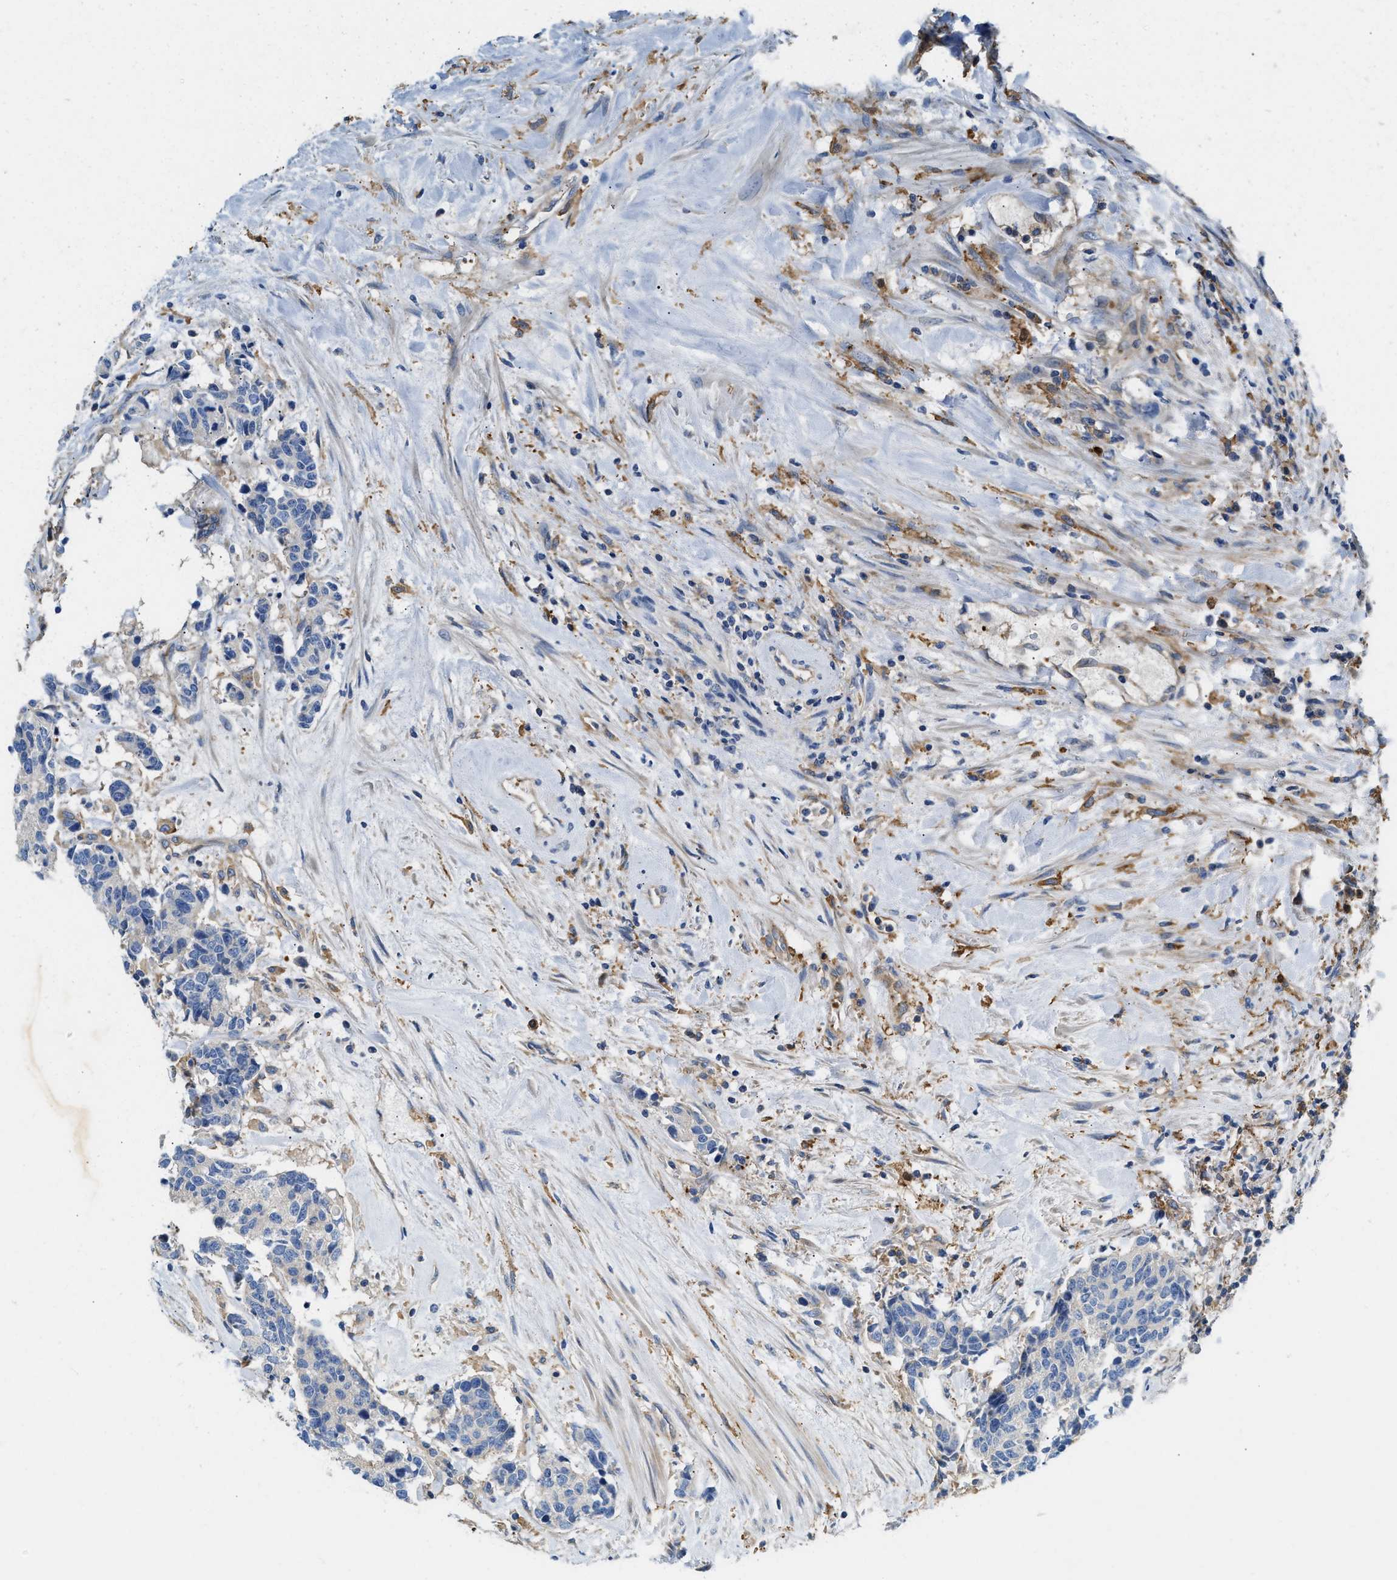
{"staining": {"intensity": "negative", "quantity": "none", "location": "none"}, "tissue": "carcinoid", "cell_type": "Tumor cells", "image_type": "cancer", "snomed": [{"axis": "morphology", "description": "Carcinoma, NOS"}, {"axis": "morphology", "description": "Carcinoid, malignant, NOS"}, {"axis": "topography", "description": "Urinary bladder"}], "caption": "This is a image of IHC staining of carcinoid, which shows no expression in tumor cells. (DAB (3,3'-diaminobenzidine) IHC with hematoxylin counter stain).", "gene": "NSUN7", "patient": {"sex": "male", "age": 57}}